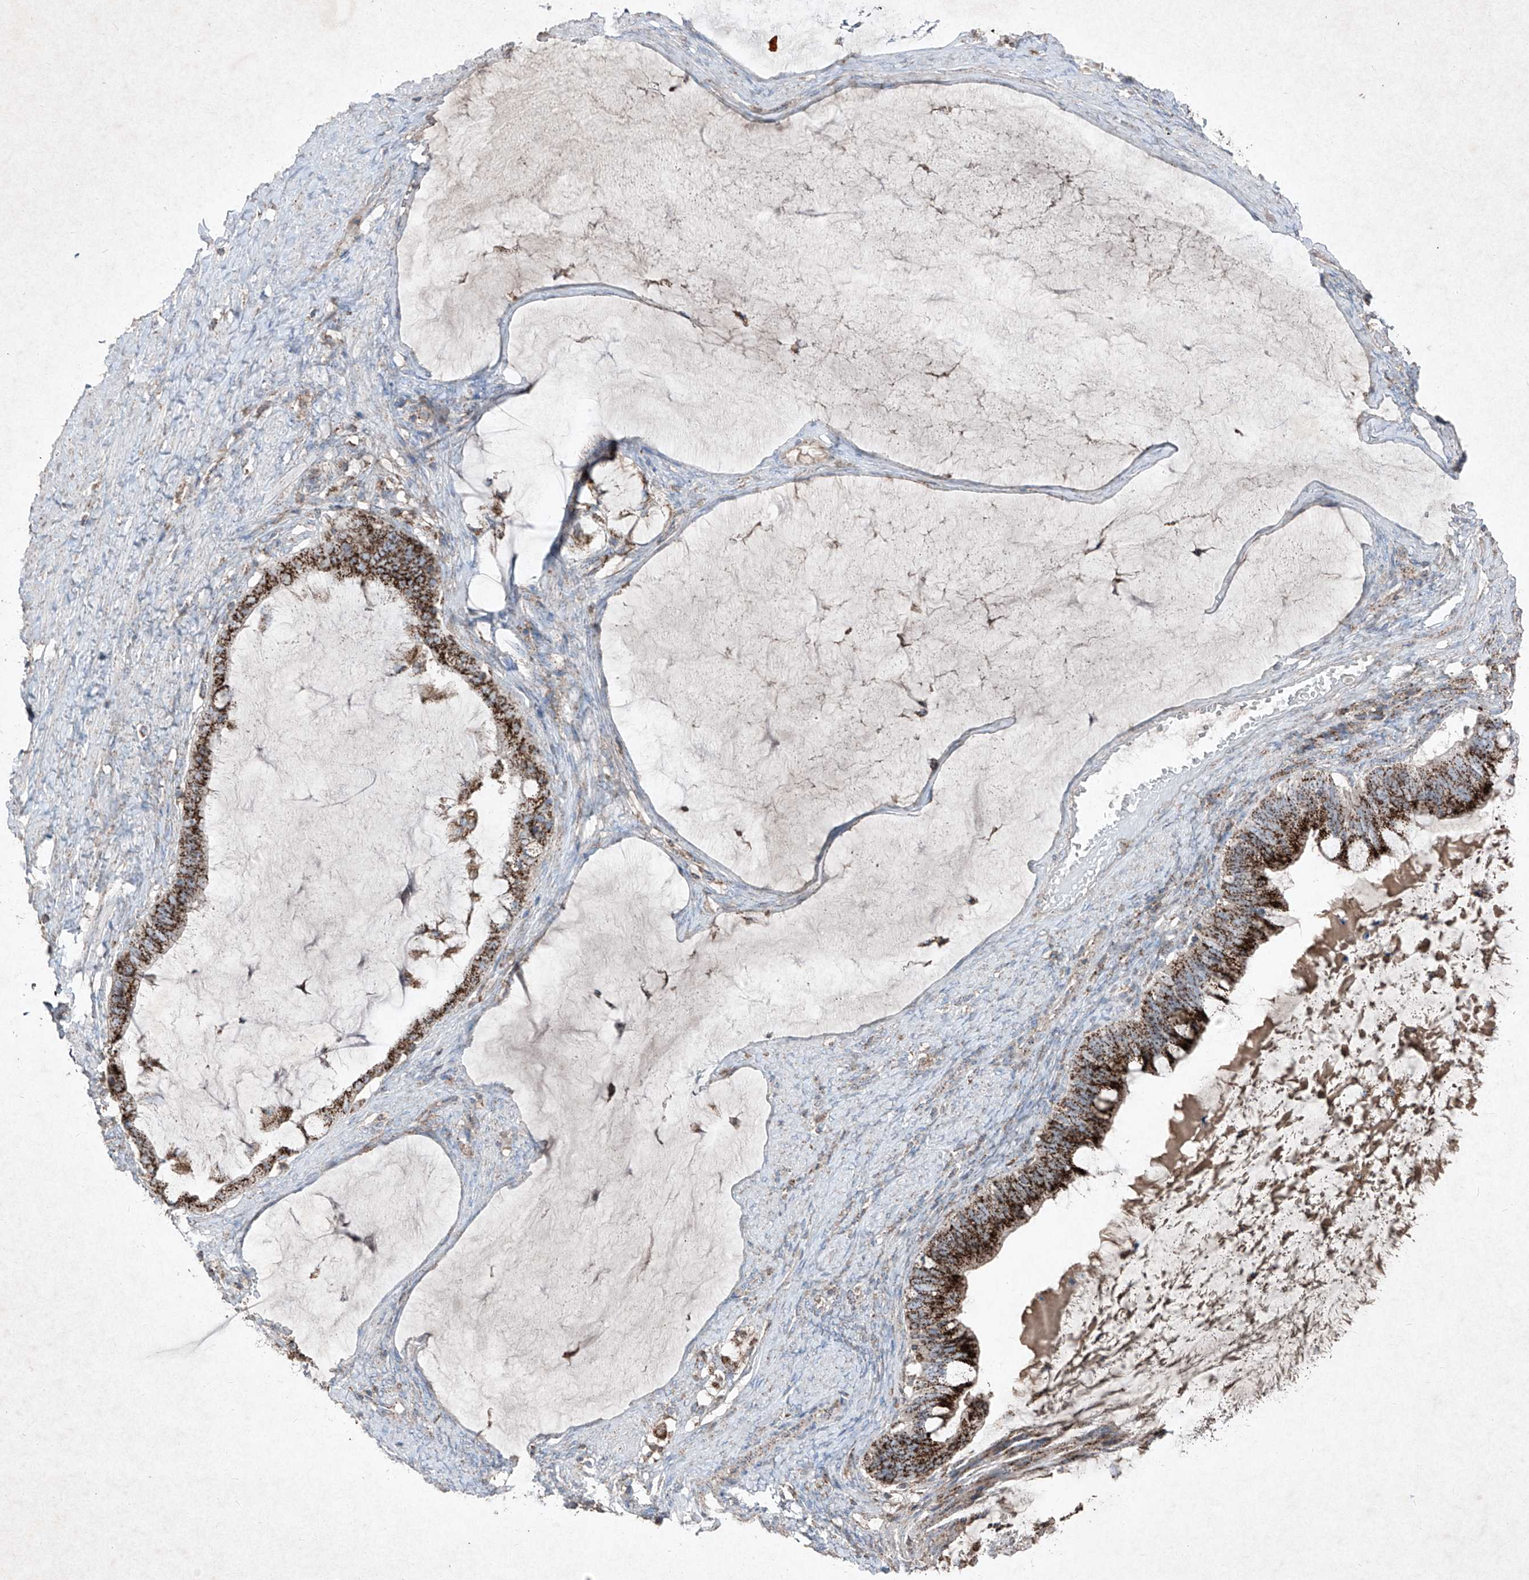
{"staining": {"intensity": "strong", "quantity": ">75%", "location": "cytoplasmic/membranous"}, "tissue": "ovarian cancer", "cell_type": "Tumor cells", "image_type": "cancer", "snomed": [{"axis": "morphology", "description": "Cystadenocarcinoma, mucinous, NOS"}, {"axis": "topography", "description": "Ovary"}], "caption": "Protein analysis of ovarian mucinous cystadenocarcinoma tissue exhibits strong cytoplasmic/membranous expression in about >75% of tumor cells.", "gene": "ABCD3", "patient": {"sex": "female", "age": 61}}